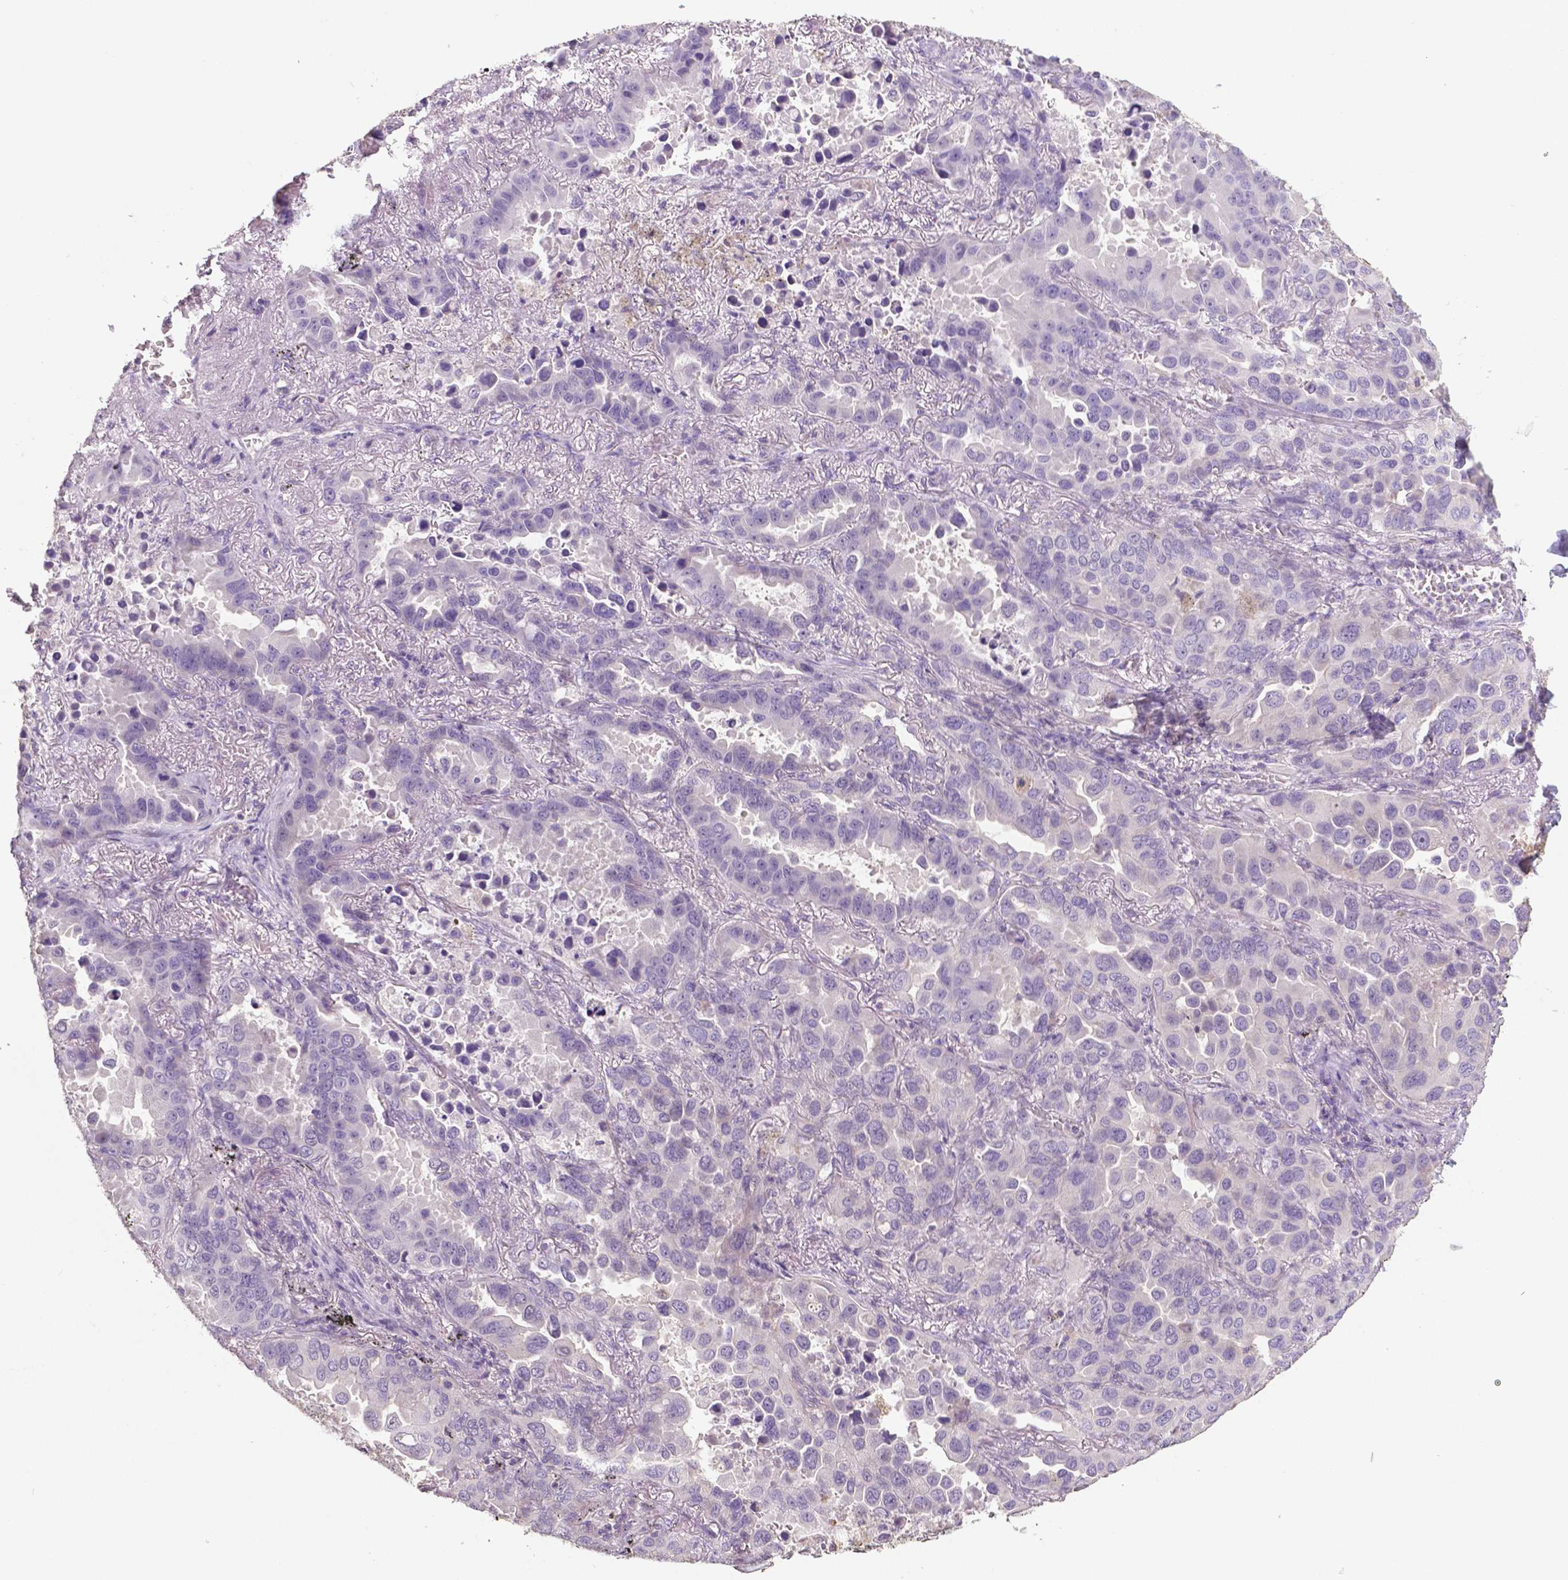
{"staining": {"intensity": "negative", "quantity": "none", "location": "none"}, "tissue": "lung cancer", "cell_type": "Tumor cells", "image_type": "cancer", "snomed": [{"axis": "morphology", "description": "Adenocarcinoma, NOS"}, {"axis": "topography", "description": "Lung"}], "caption": "This is a histopathology image of immunohistochemistry (IHC) staining of lung cancer (adenocarcinoma), which shows no expression in tumor cells.", "gene": "CRMP1", "patient": {"sex": "male", "age": 64}}